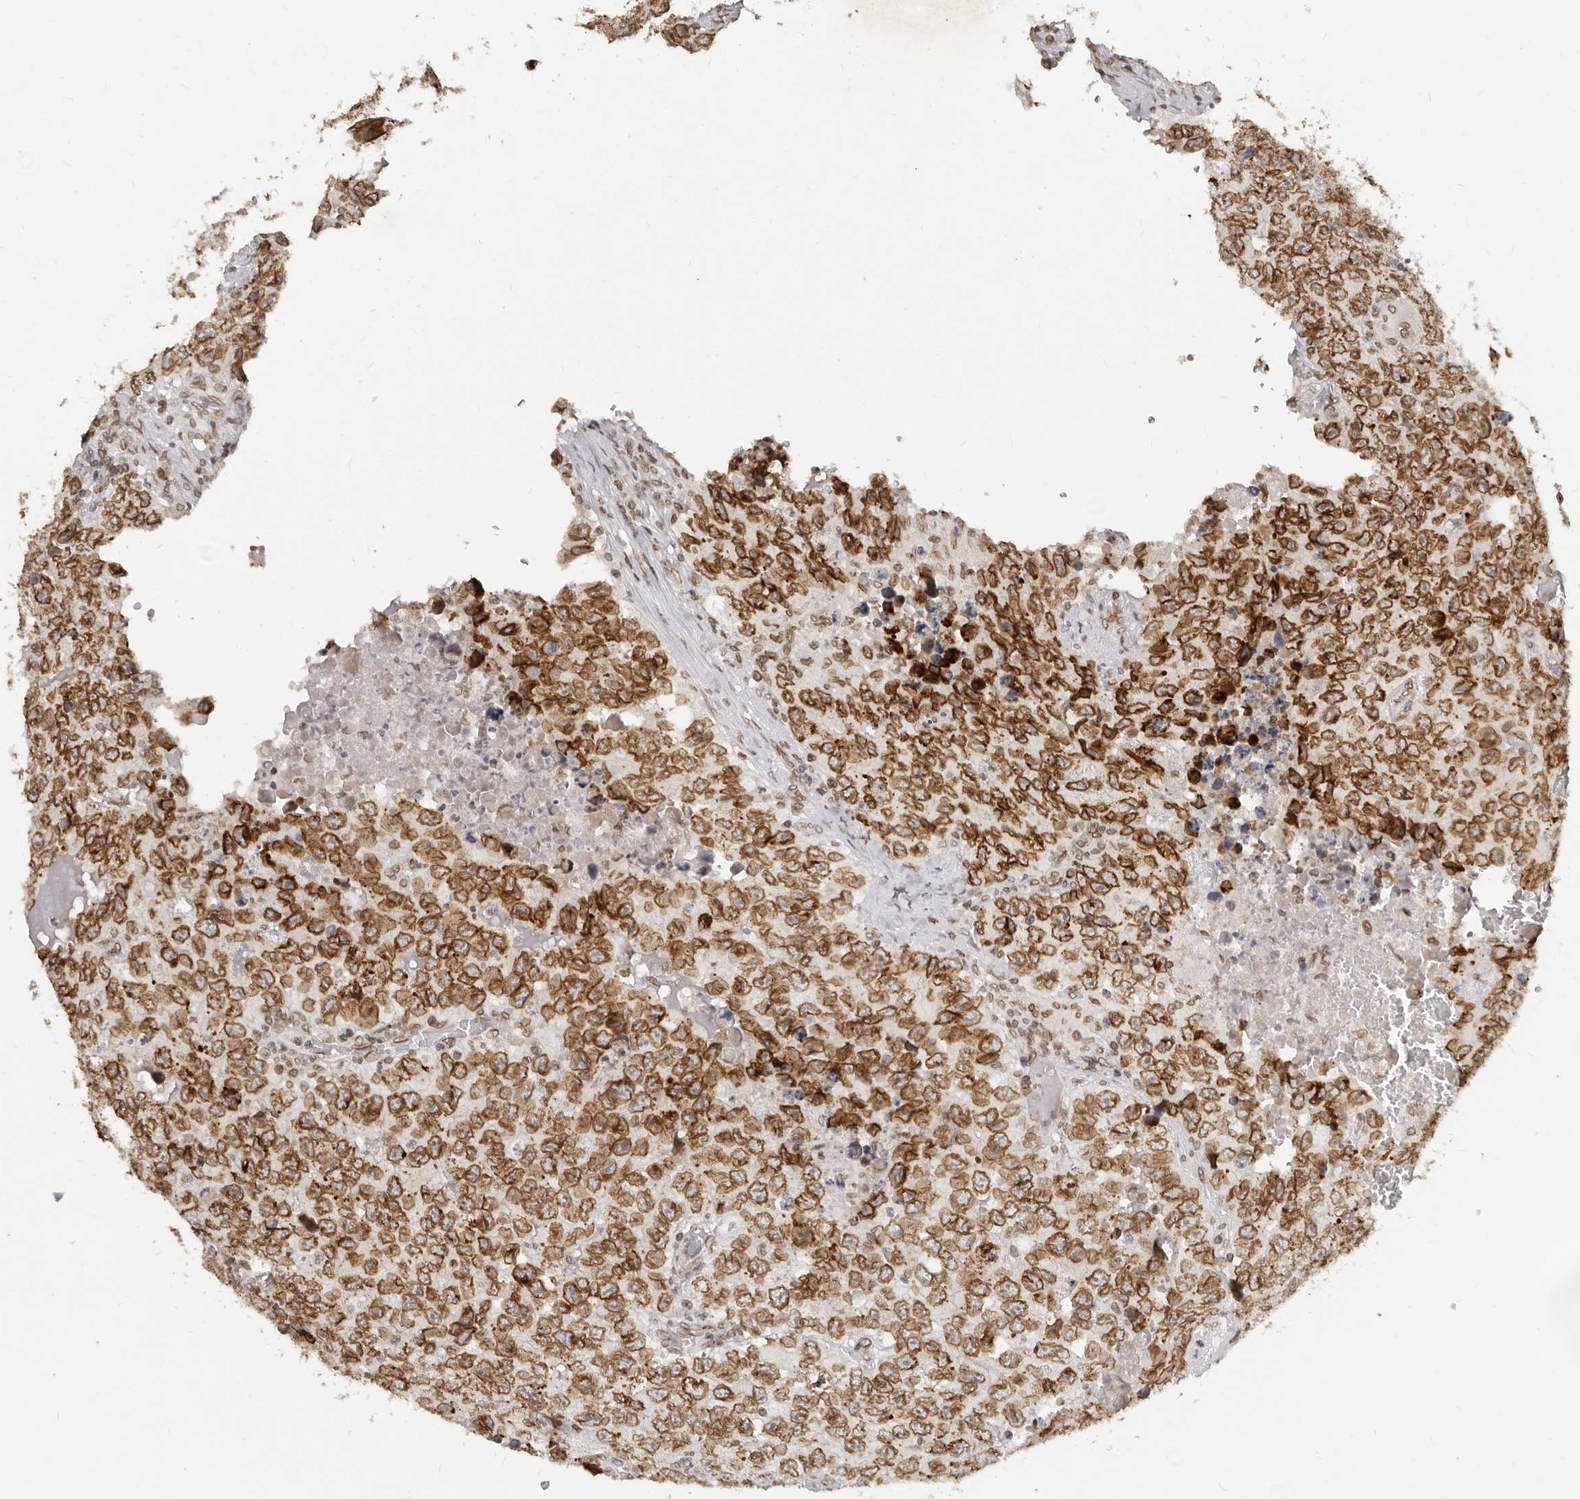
{"staining": {"intensity": "strong", "quantity": ">75%", "location": "cytoplasmic/membranous,nuclear"}, "tissue": "testis cancer", "cell_type": "Tumor cells", "image_type": "cancer", "snomed": [{"axis": "morphology", "description": "Seminoma, NOS"}, {"axis": "morphology", "description": "Carcinoma, Embryonal, NOS"}, {"axis": "topography", "description": "Testis"}], "caption": "There is high levels of strong cytoplasmic/membranous and nuclear expression in tumor cells of testis seminoma, as demonstrated by immunohistochemical staining (brown color).", "gene": "NUP153", "patient": {"sex": "male", "age": 43}}